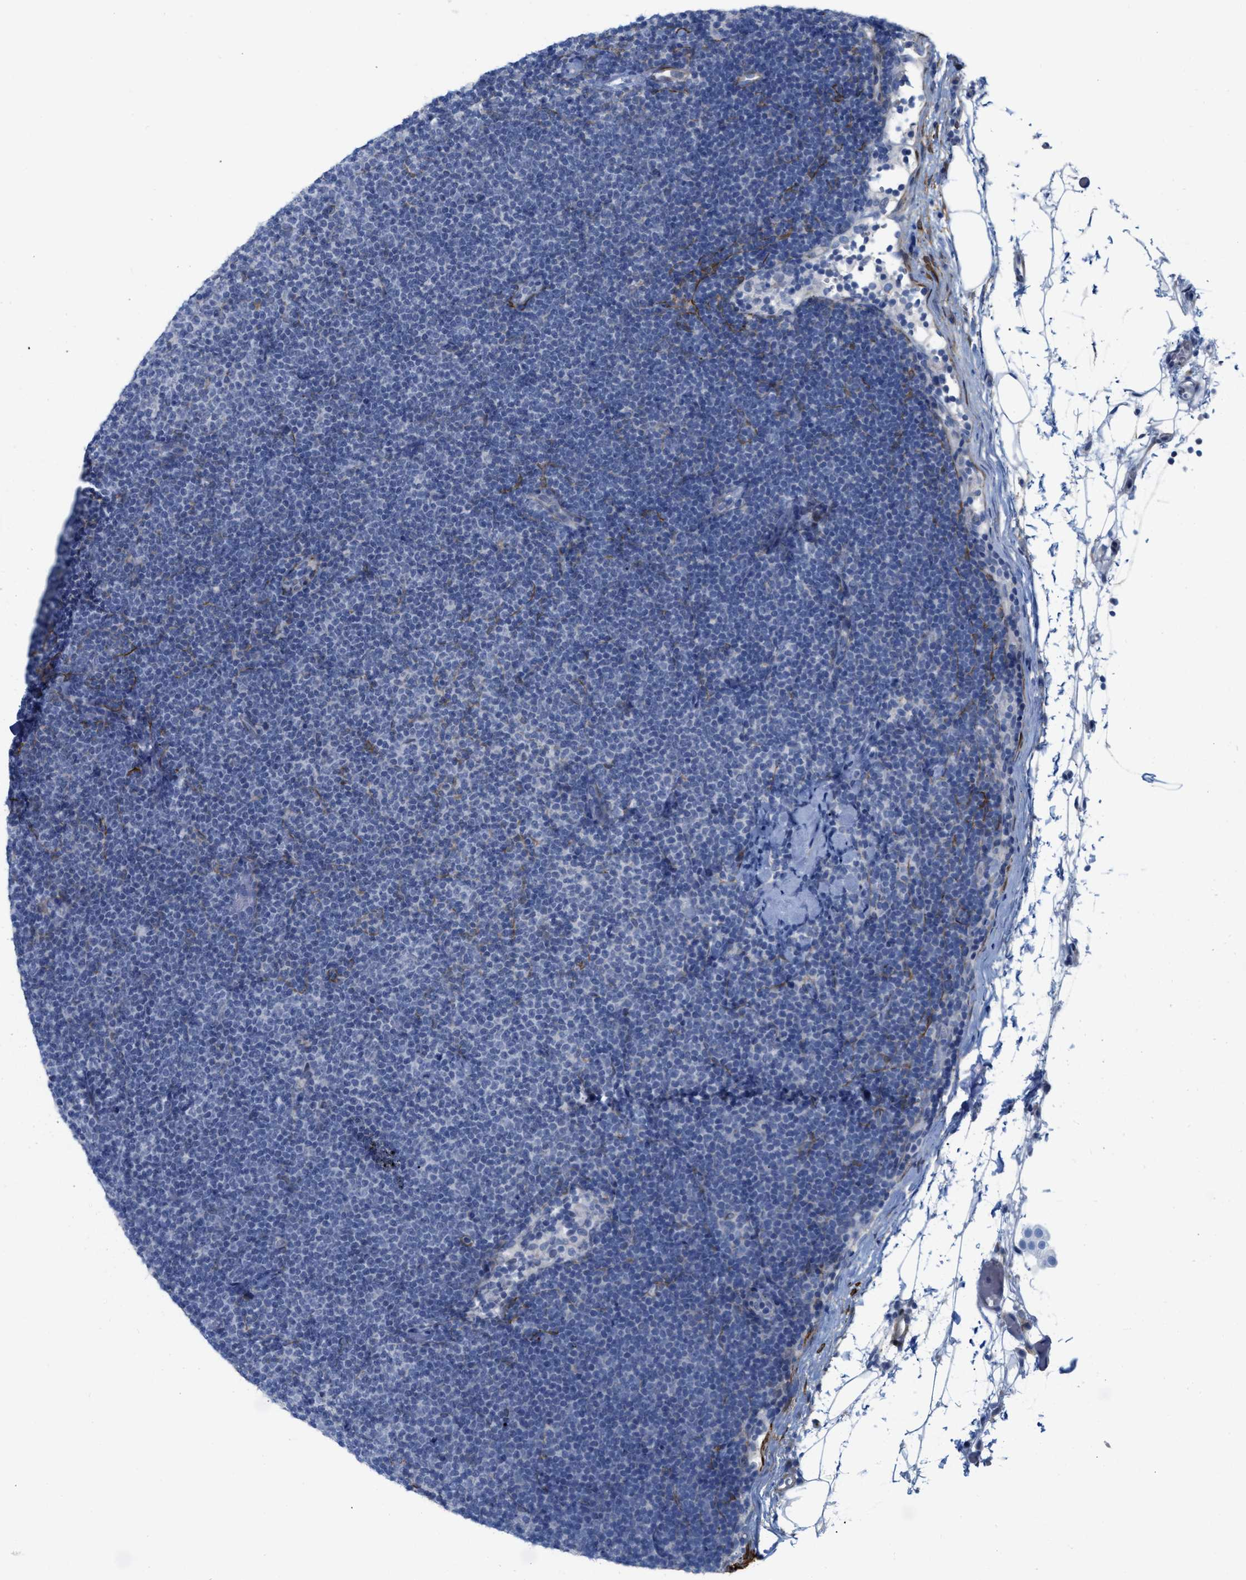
{"staining": {"intensity": "negative", "quantity": "none", "location": "none"}, "tissue": "lymphoma", "cell_type": "Tumor cells", "image_type": "cancer", "snomed": [{"axis": "morphology", "description": "Malignant lymphoma, non-Hodgkin's type, Low grade"}, {"axis": "topography", "description": "Lymph node"}], "caption": "A micrograph of malignant lymphoma, non-Hodgkin's type (low-grade) stained for a protein shows no brown staining in tumor cells.", "gene": "TAGLN", "patient": {"sex": "female", "age": 53}}